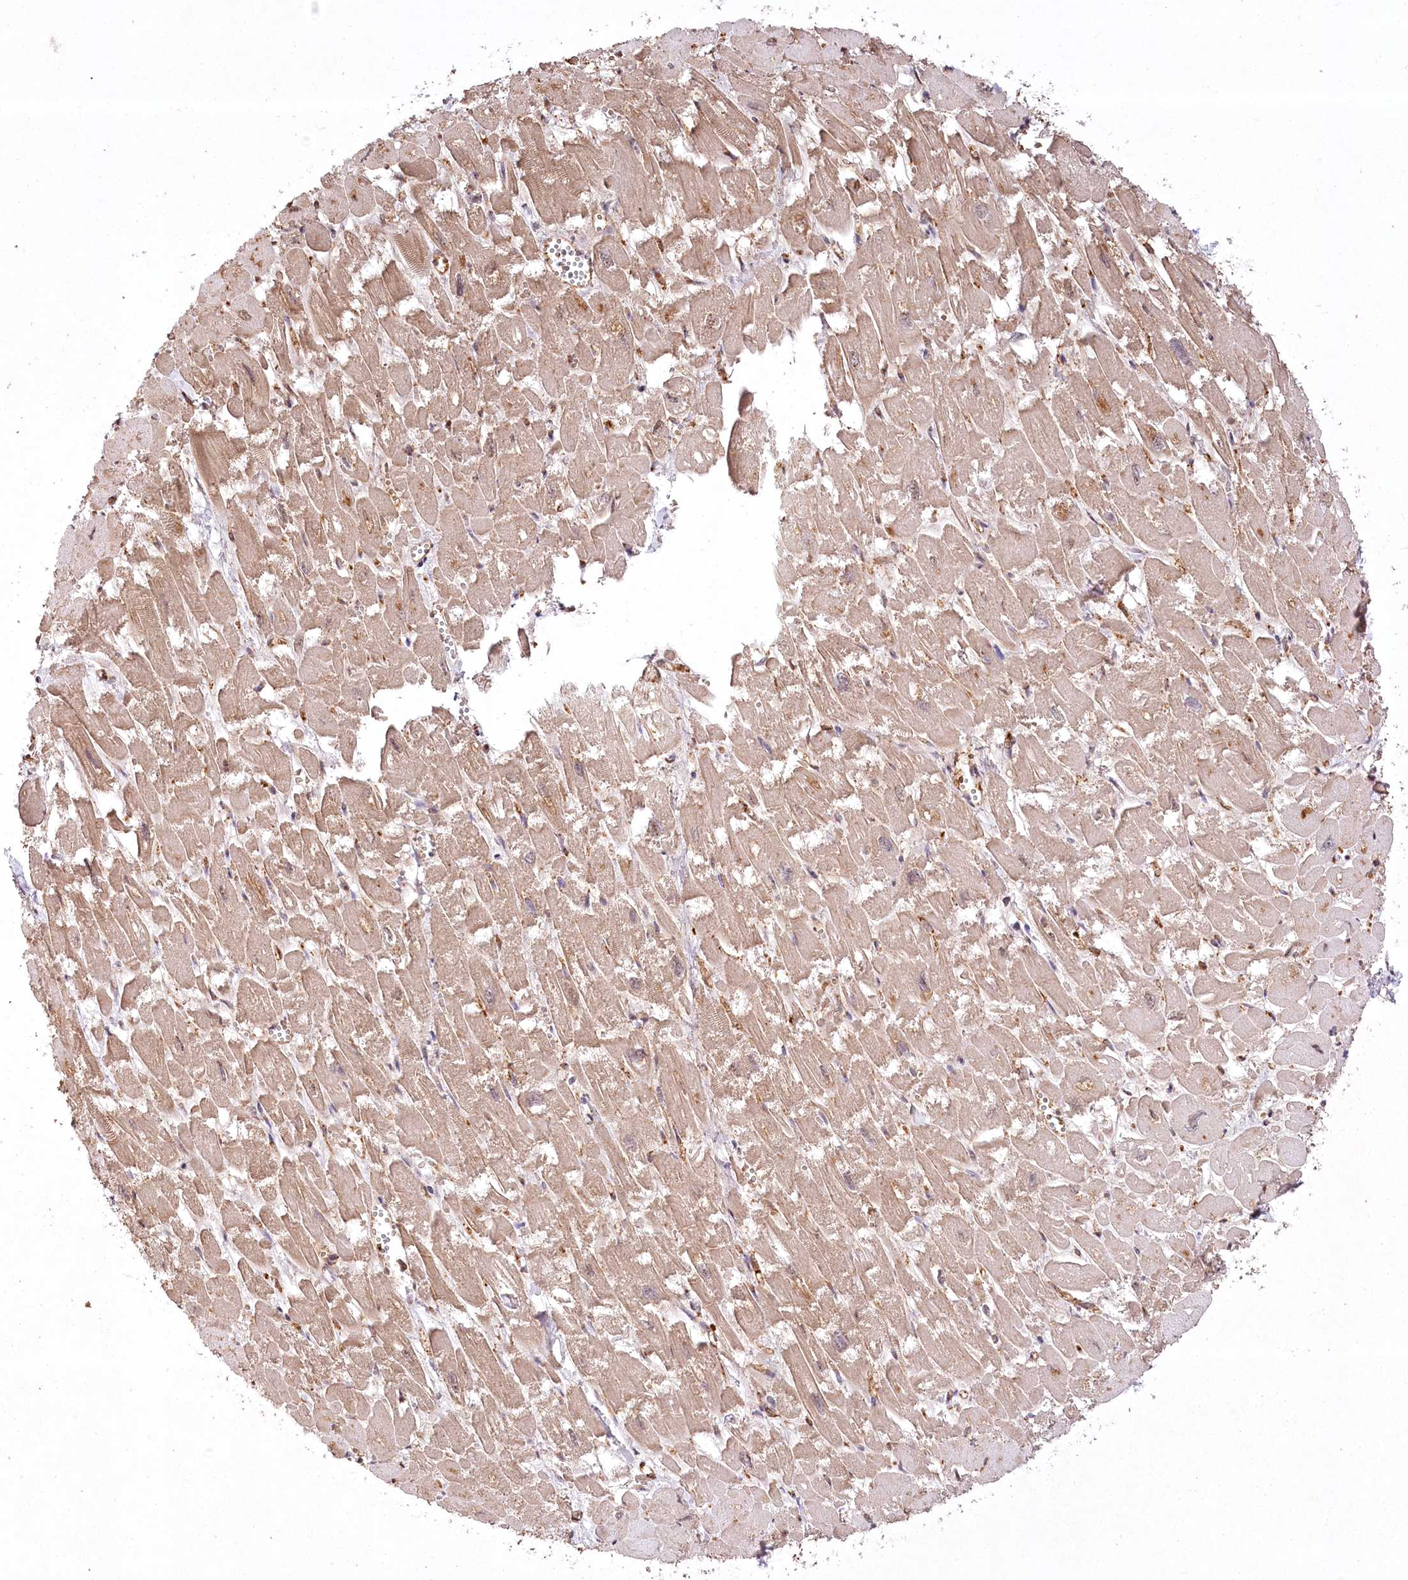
{"staining": {"intensity": "weak", "quantity": ">75%", "location": "cytoplasmic/membranous"}, "tissue": "heart muscle", "cell_type": "Cardiomyocytes", "image_type": "normal", "snomed": [{"axis": "morphology", "description": "Normal tissue, NOS"}, {"axis": "topography", "description": "Heart"}], "caption": "Immunohistochemistry photomicrograph of normal heart muscle: heart muscle stained using IHC shows low levels of weak protein expression localized specifically in the cytoplasmic/membranous of cardiomyocytes, appearing as a cytoplasmic/membranous brown color.", "gene": "PYROXD1", "patient": {"sex": "male", "age": 54}}